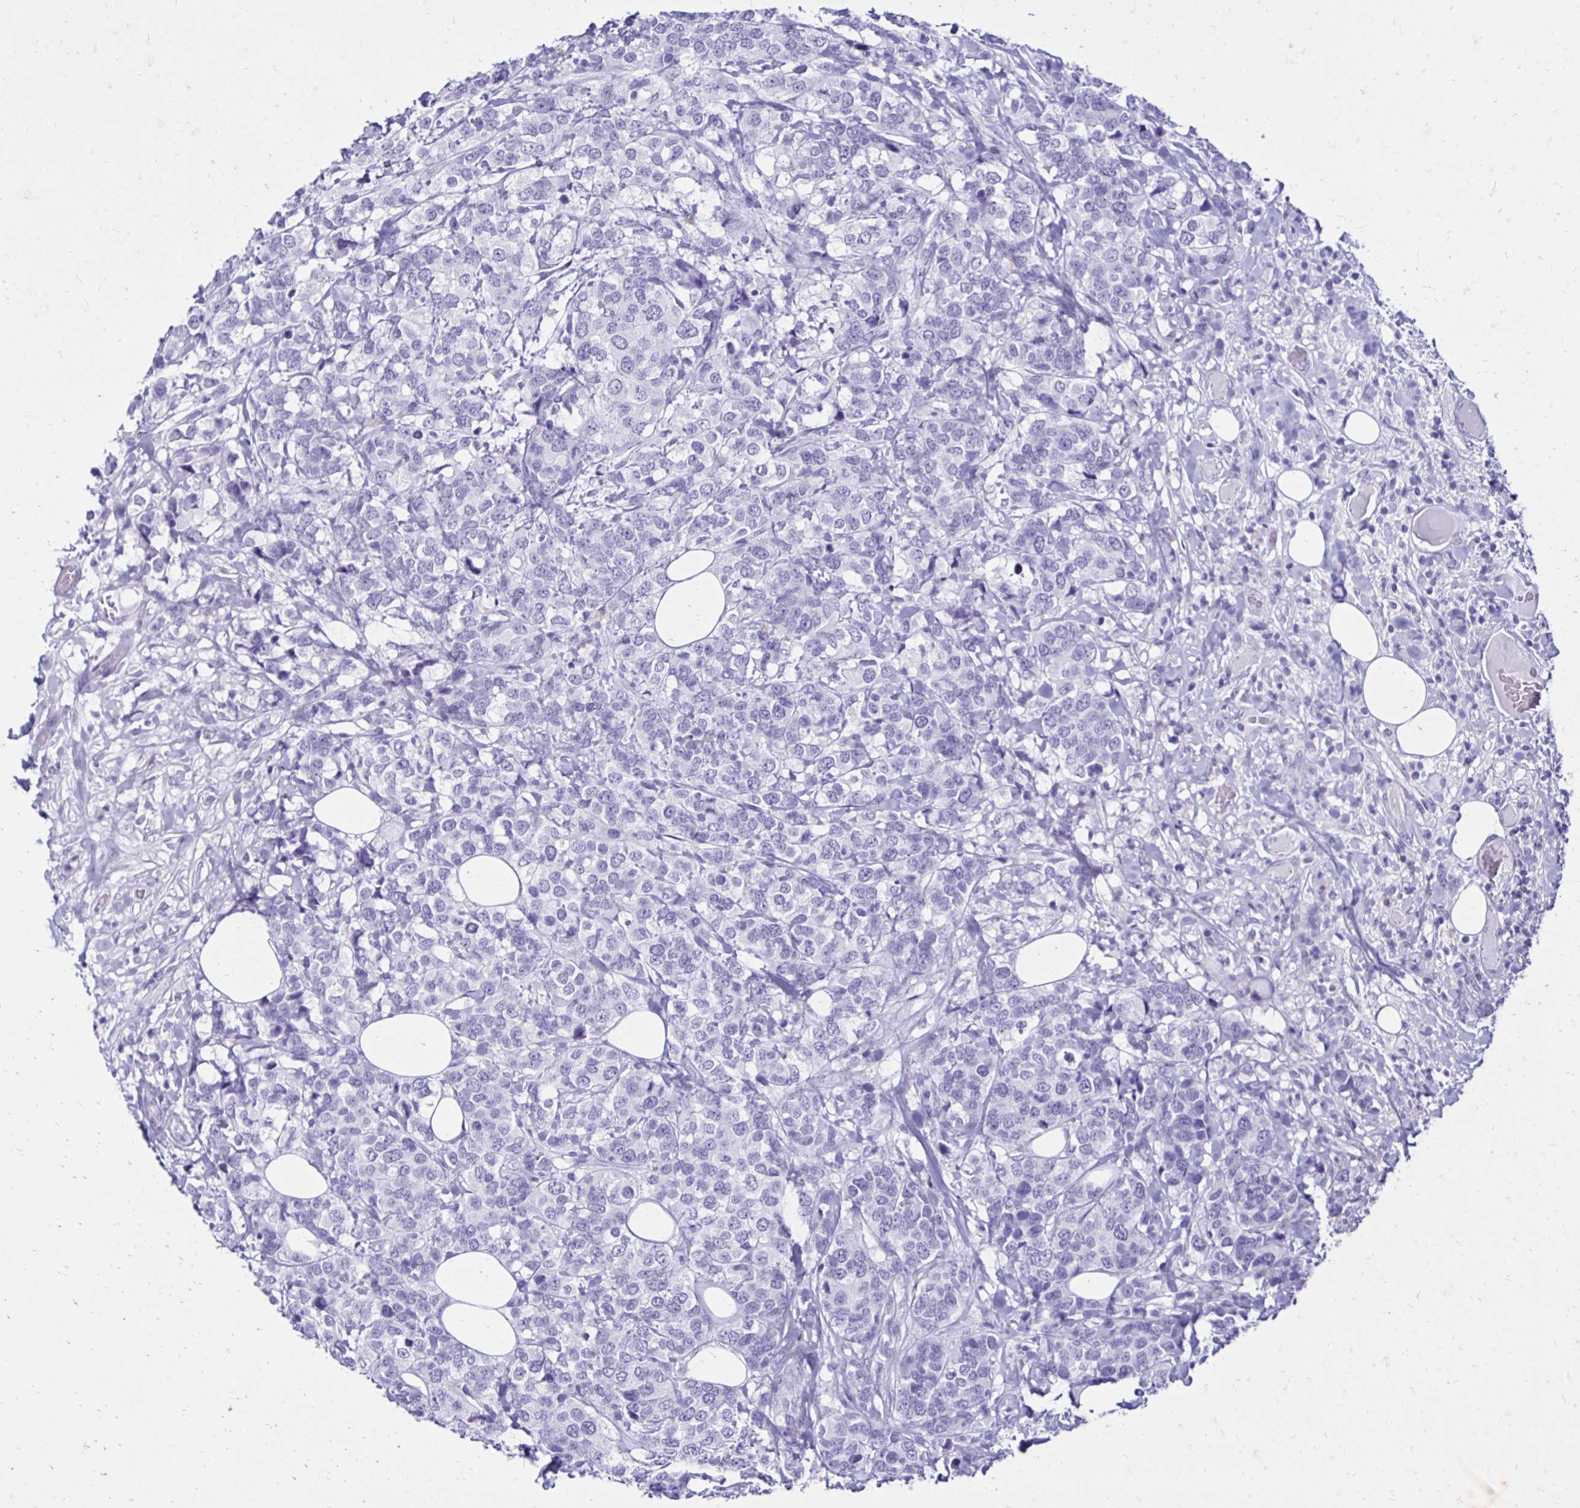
{"staining": {"intensity": "negative", "quantity": "none", "location": "none"}, "tissue": "breast cancer", "cell_type": "Tumor cells", "image_type": "cancer", "snomed": [{"axis": "morphology", "description": "Lobular carcinoma"}, {"axis": "topography", "description": "Breast"}], "caption": "Immunohistochemistry (IHC) of human breast cancer shows no positivity in tumor cells.", "gene": "CST5", "patient": {"sex": "female", "age": 59}}